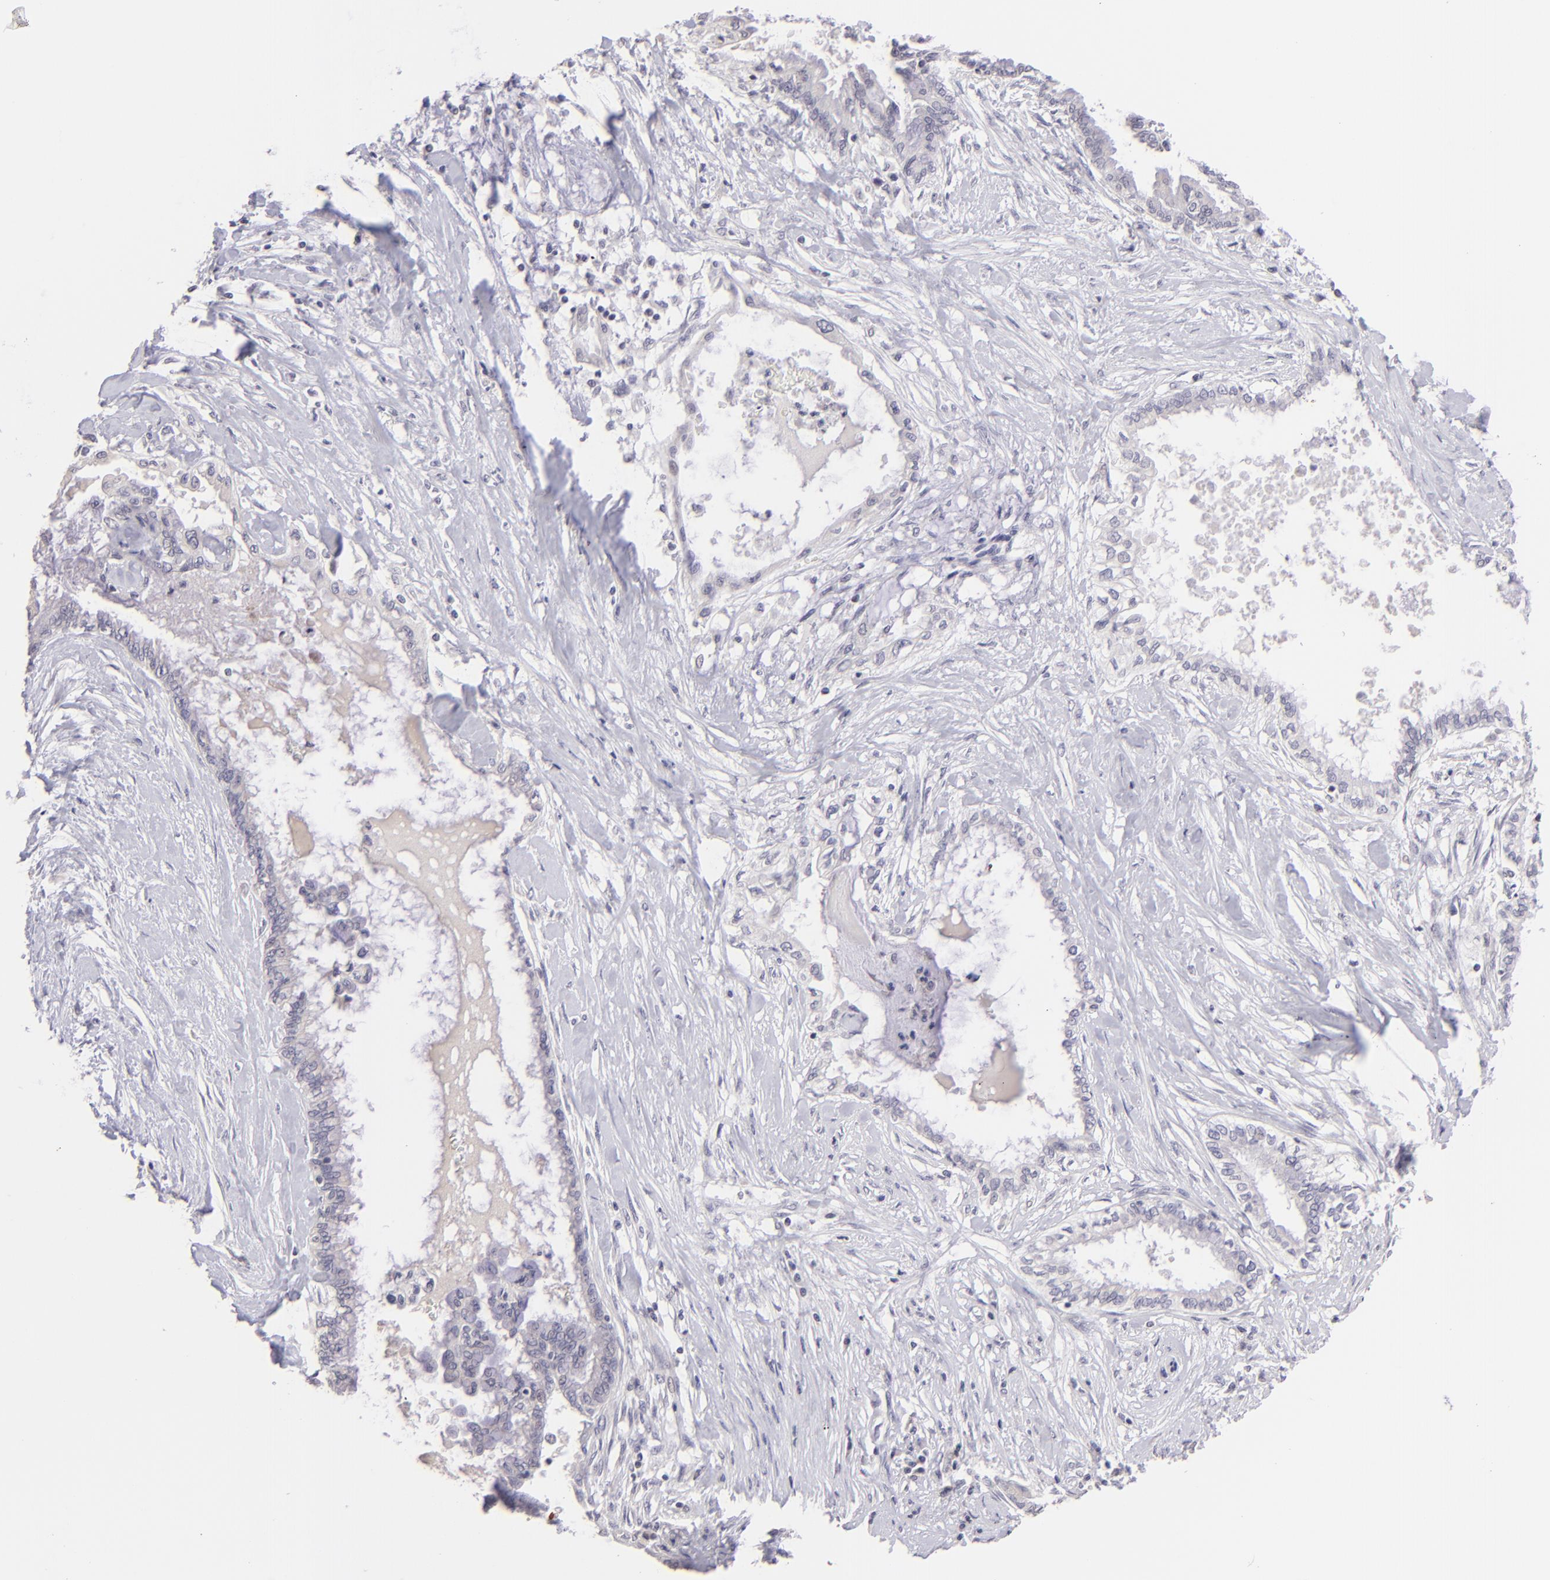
{"staining": {"intensity": "negative", "quantity": "none", "location": "none"}, "tissue": "pancreatic cancer", "cell_type": "Tumor cells", "image_type": "cancer", "snomed": [{"axis": "morphology", "description": "Adenocarcinoma, NOS"}, {"axis": "topography", "description": "Pancreas"}], "caption": "A high-resolution image shows immunohistochemistry (IHC) staining of pancreatic cancer (adenocarcinoma), which demonstrates no significant expression in tumor cells.", "gene": "MAGEA1", "patient": {"sex": "female", "age": 64}}